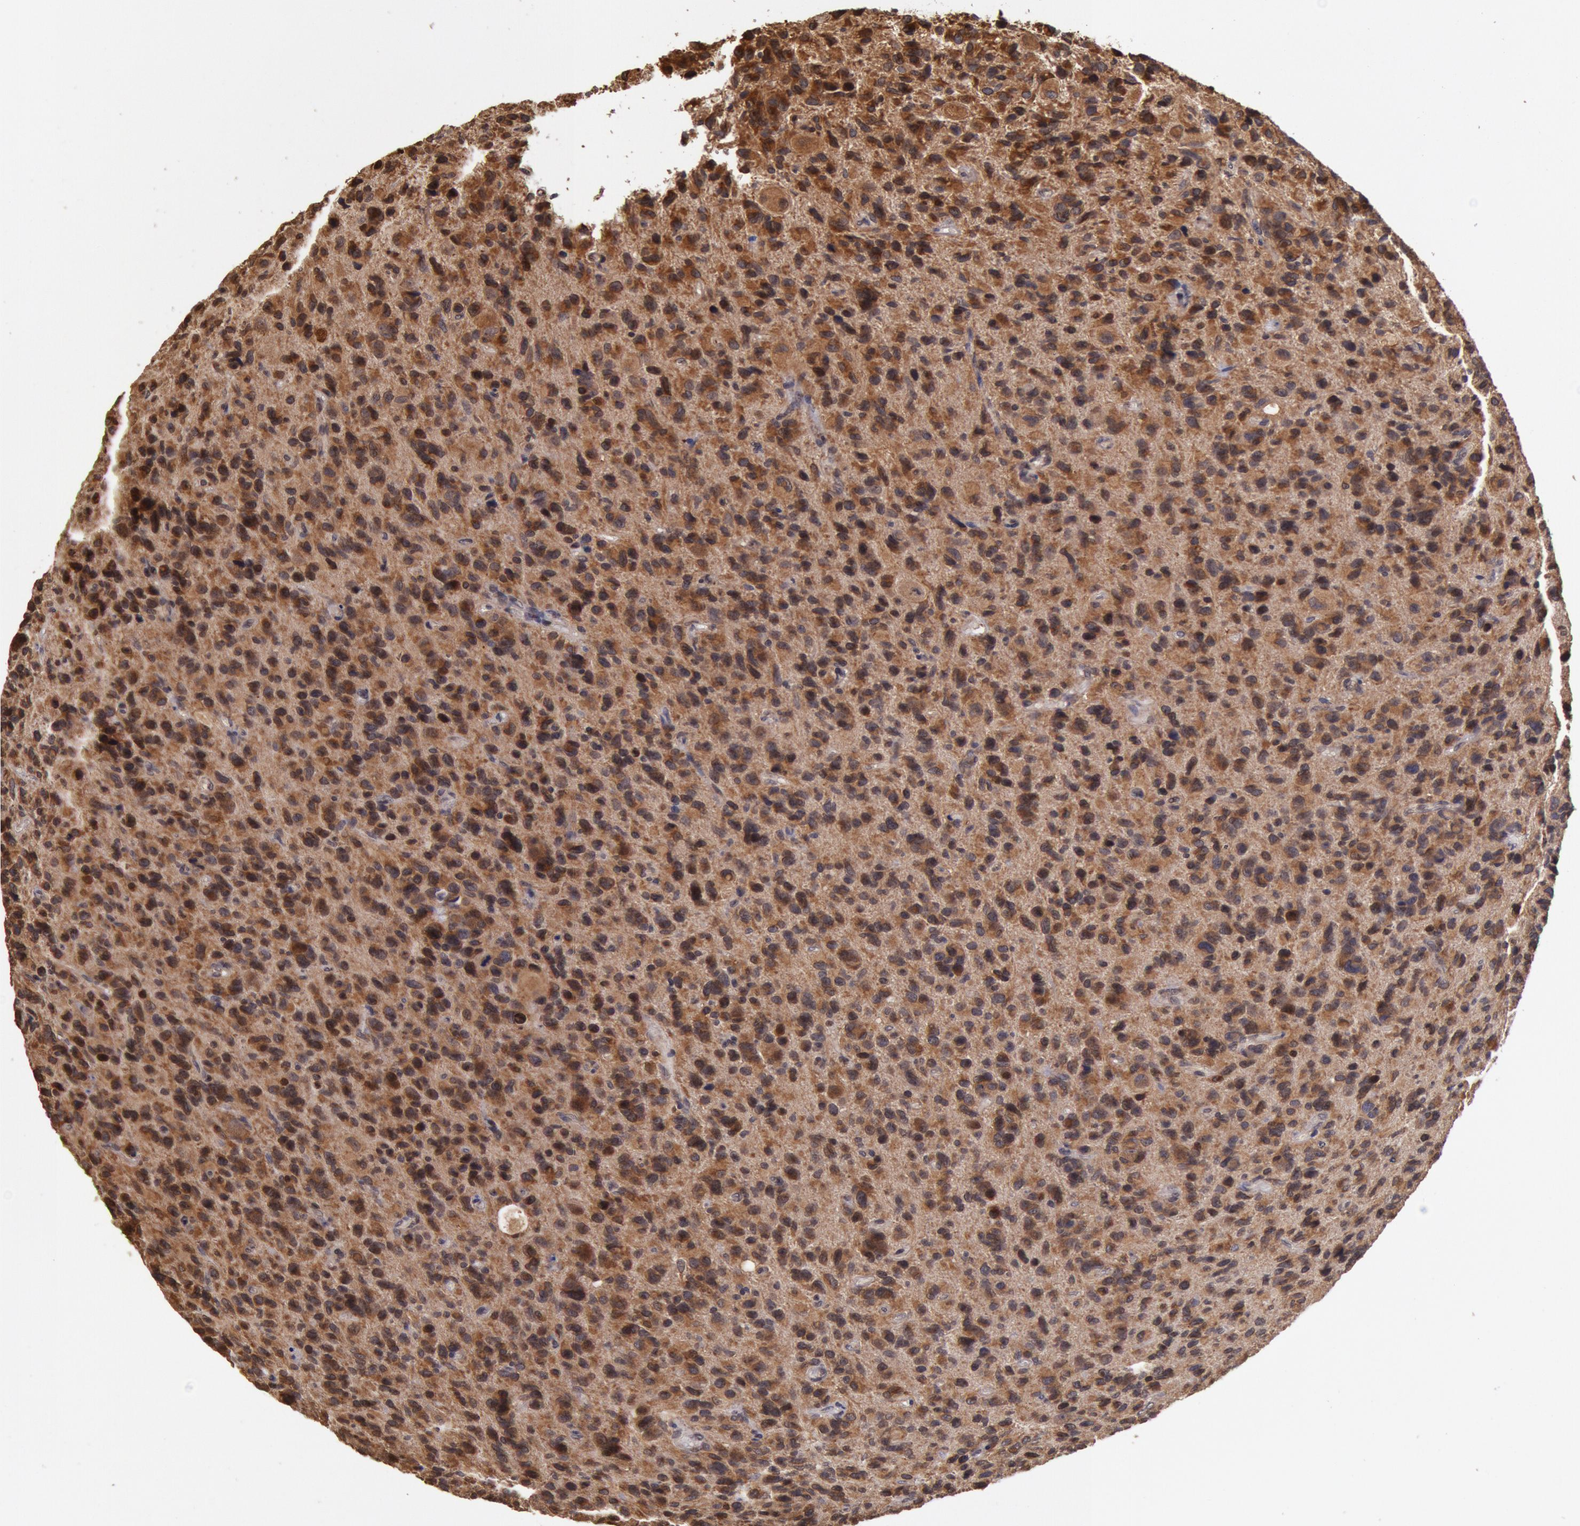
{"staining": {"intensity": "strong", "quantity": ">75%", "location": "cytoplasmic/membranous,nuclear"}, "tissue": "glioma", "cell_type": "Tumor cells", "image_type": "cancer", "snomed": [{"axis": "morphology", "description": "Glioma, malignant, High grade"}, {"axis": "topography", "description": "Brain"}], "caption": "Protein staining by immunohistochemistry shows strong cytoplasmic/membranous and nuclear expression in approximately >75% of tumor cells in glioma.", "gene": "COMT", "patient": {"sex": "male", "age": 77}}